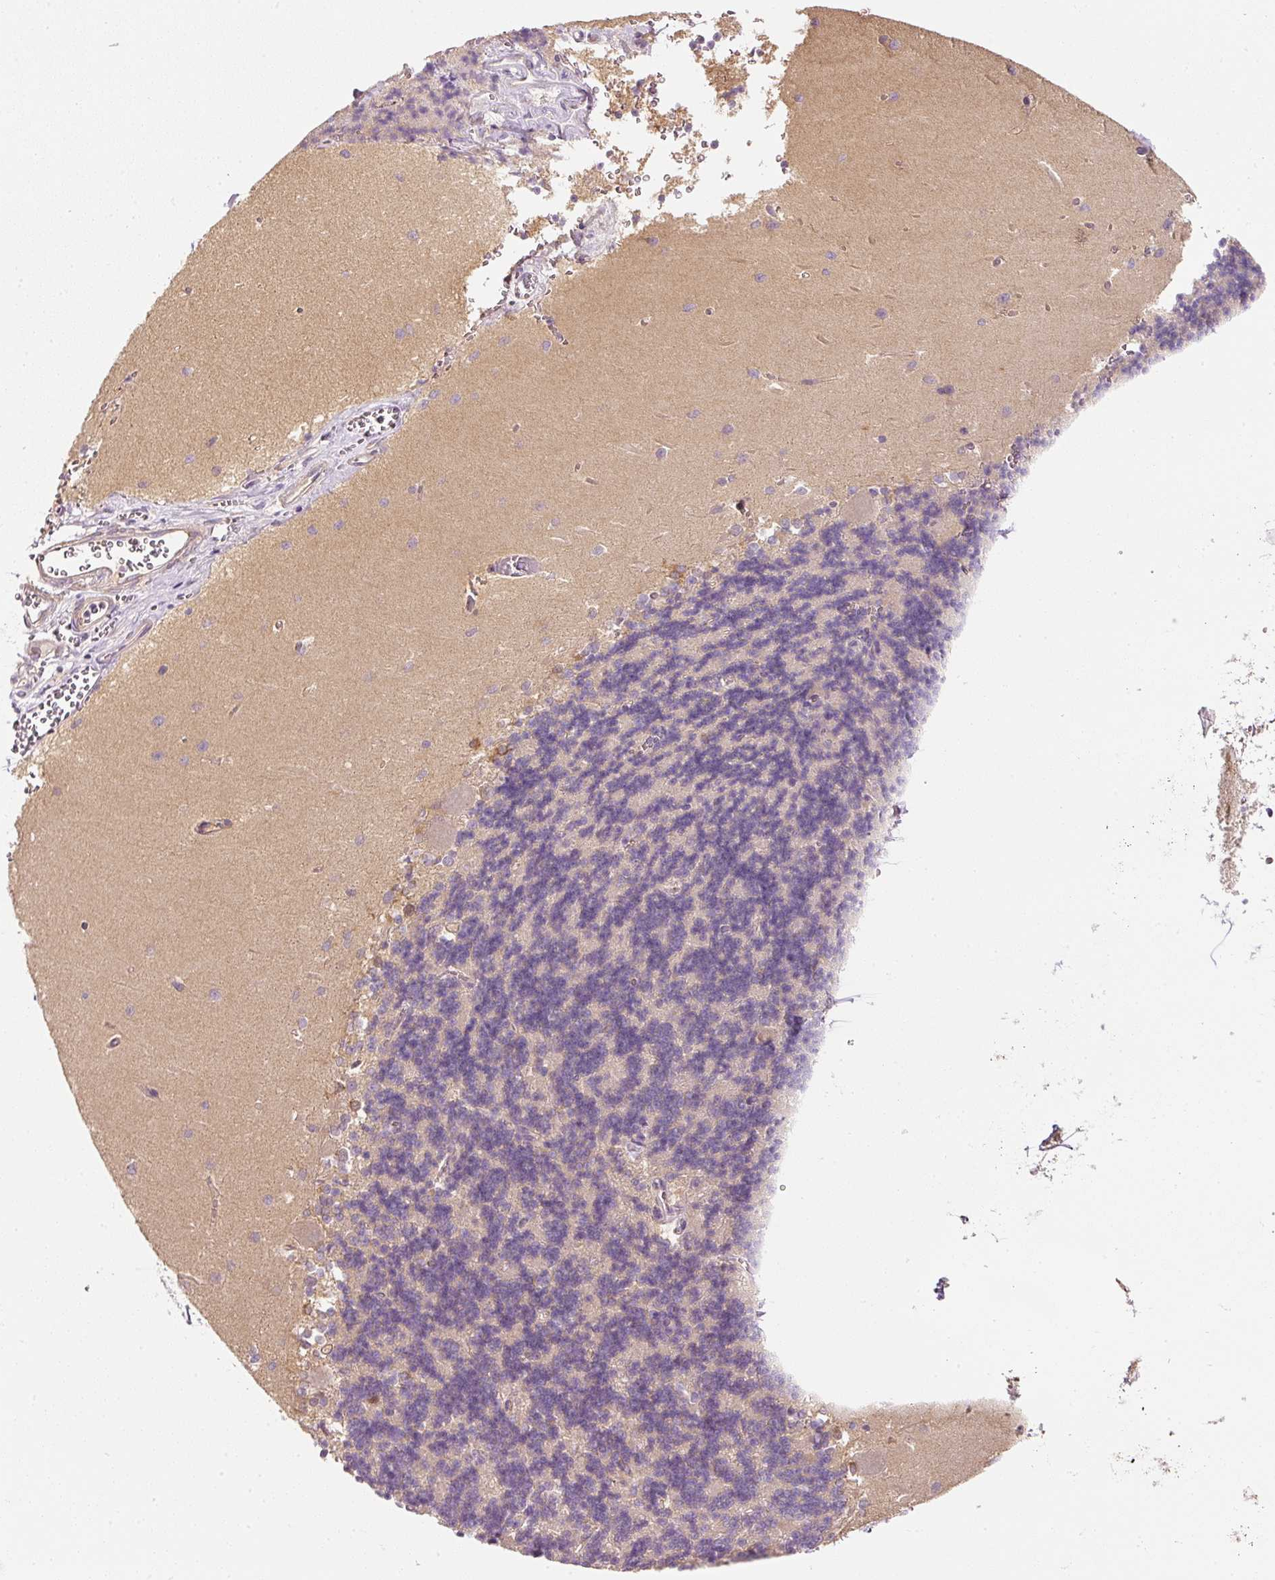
{"staining": {"intensity": "moderate", "quantity": "<25%", "location": "cytoplasmic/membranous"}, "tissue": "cerebellum", "cell_type": "Cells in granular layer", "image_type": "normal", "snomed": [{"axis": "morphology", "description": "Normal tissue, NOS"}, {"axis": "topography", "description": "Cerebellum"}], "caption": "Immunohistochemical staining of normal human cerebellum reveals low levels of moderate cytoplasmic/membranous expression in about <25% of cells in granular layer.", "gene": "RNF167", "patient": {"sex": "male", "age": 37}}